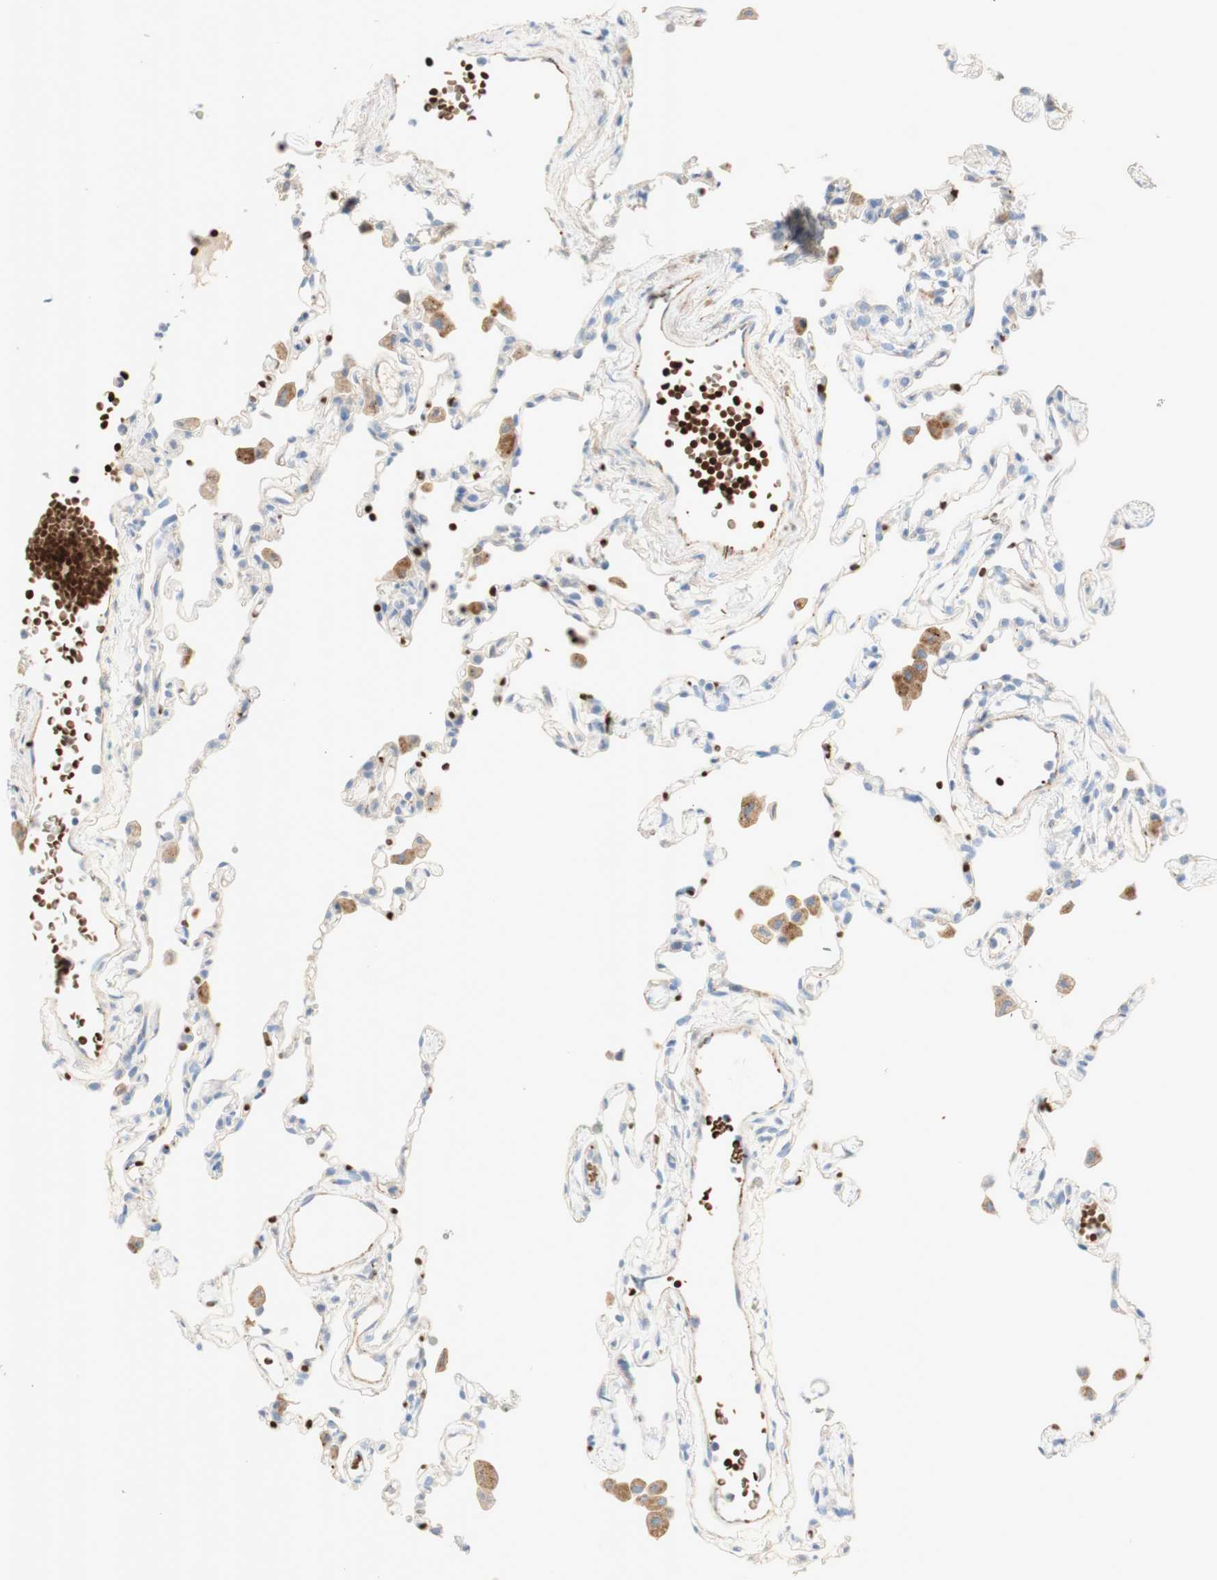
{"staining": {"intensity": "weak", "quantity": "<25%", "location": "cytoplasmic/membranous"}, "tissue": "lung", "cell_type": "Alveolar cells", "image_type": "normal", "snomed": [{"axis": "morphology", "description": "Normal tissue, NOS"}, {"axis": "topography", "description": "Lung"}], "caption": "DAB (3,3'-diaminobenzidine) immunohistochemical staining of benign human lung shows no significant staining in alveolar cells. Nuclei are stained in blue.", "gene": "GAN", "patient": {"sex": "female", "age": 49}}